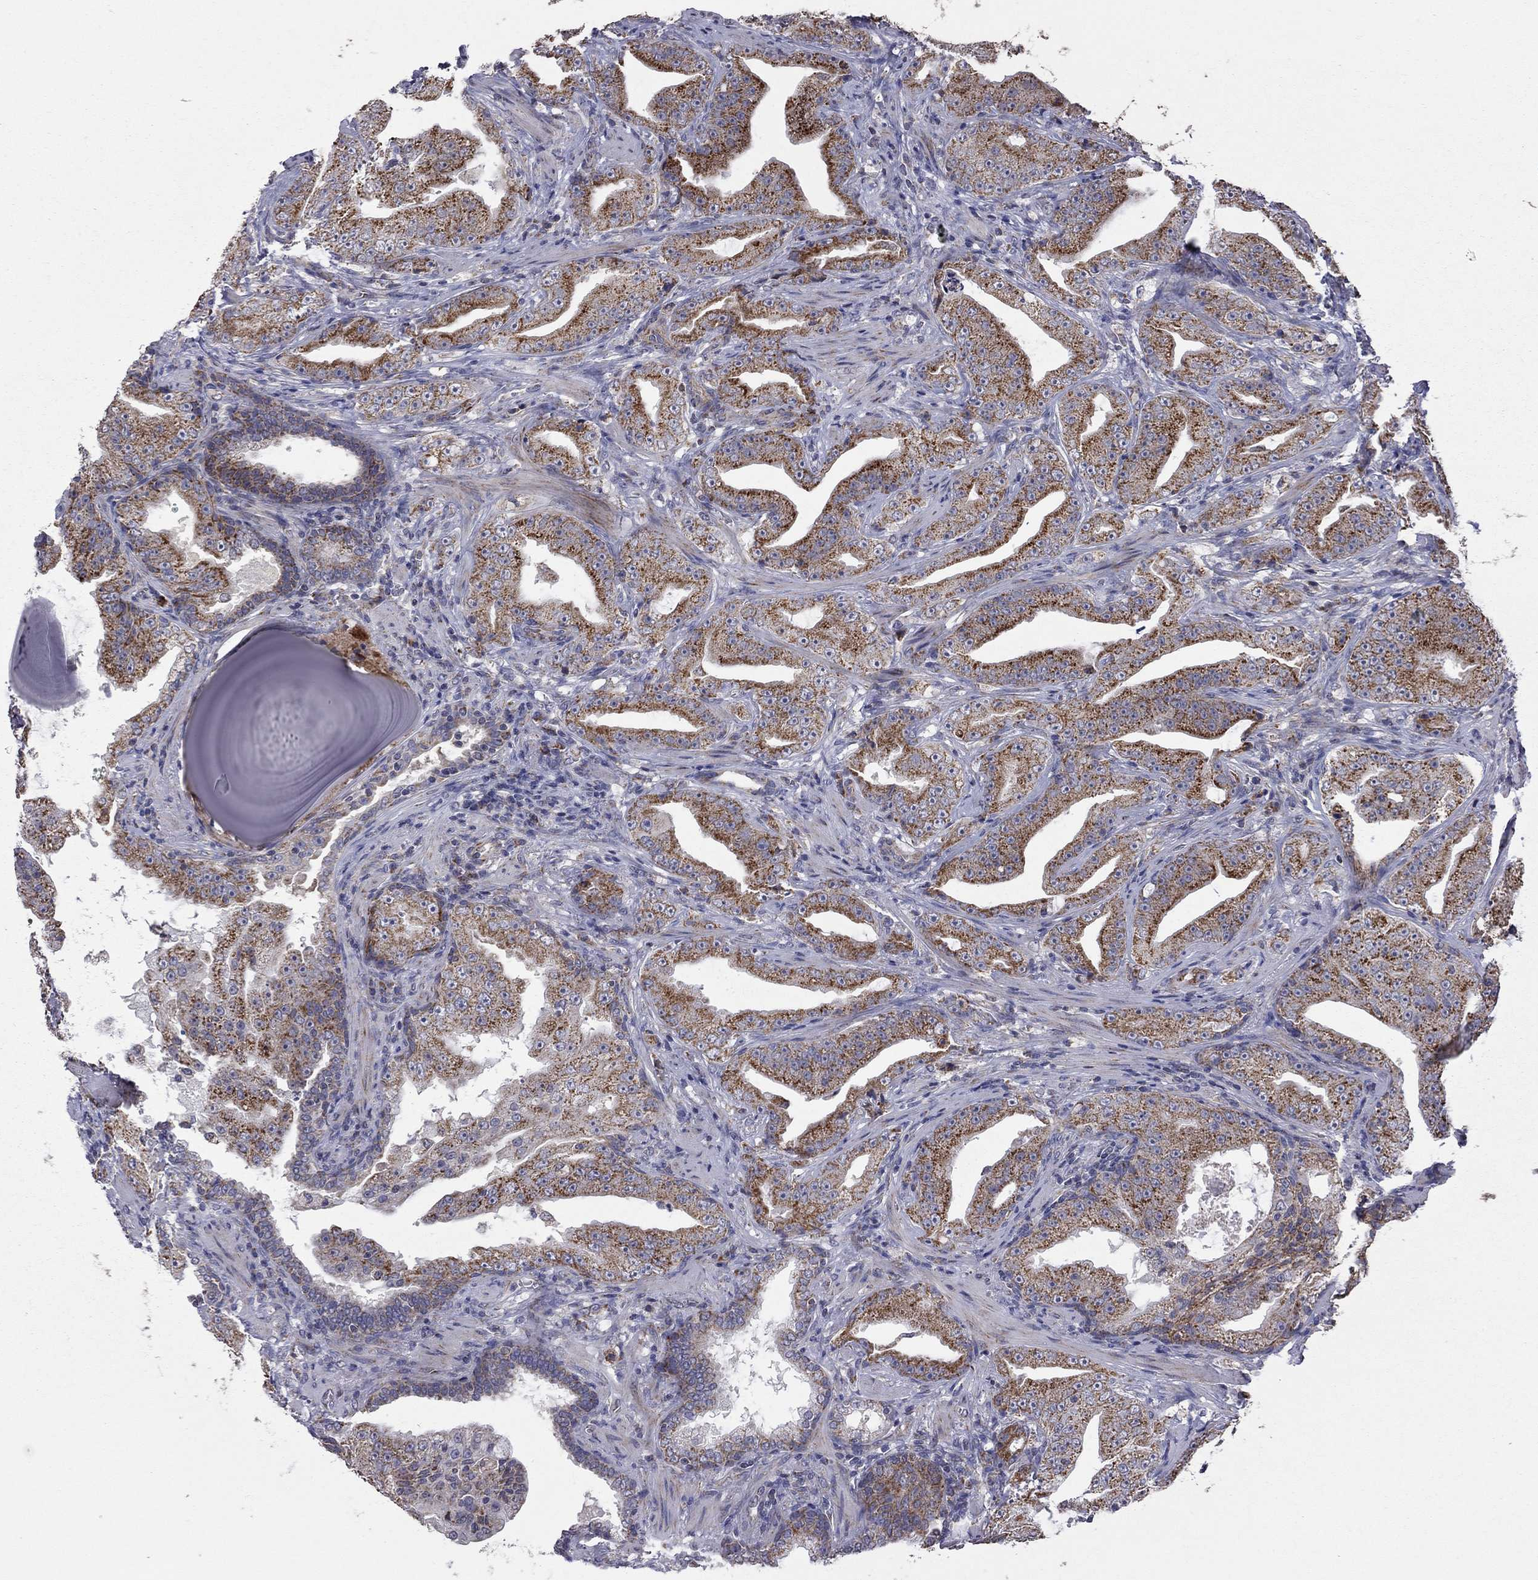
{"staining": {"intensity": "strong", "quantity": ">75%", "location": "cytoplasmic/membranous"}, "tissue": "prostate cancer", "cell_type": "Tumor cells", "image_type": "cancer", "snomed": [{"axis": "morphology", "description": "Adenocarcinoma, Low grade"}, {"axis": "topography", "description": "Prostate"}], "caption": "Protein expression analysis of prostate cancer (adenocarcinoma (low-grade)) demonstrates strong cytoplasmic/membranous staining in approximately >75% of tumor cells.", "gene": "NDUFB1", "patient": {"sex": "male", "age": 62}}